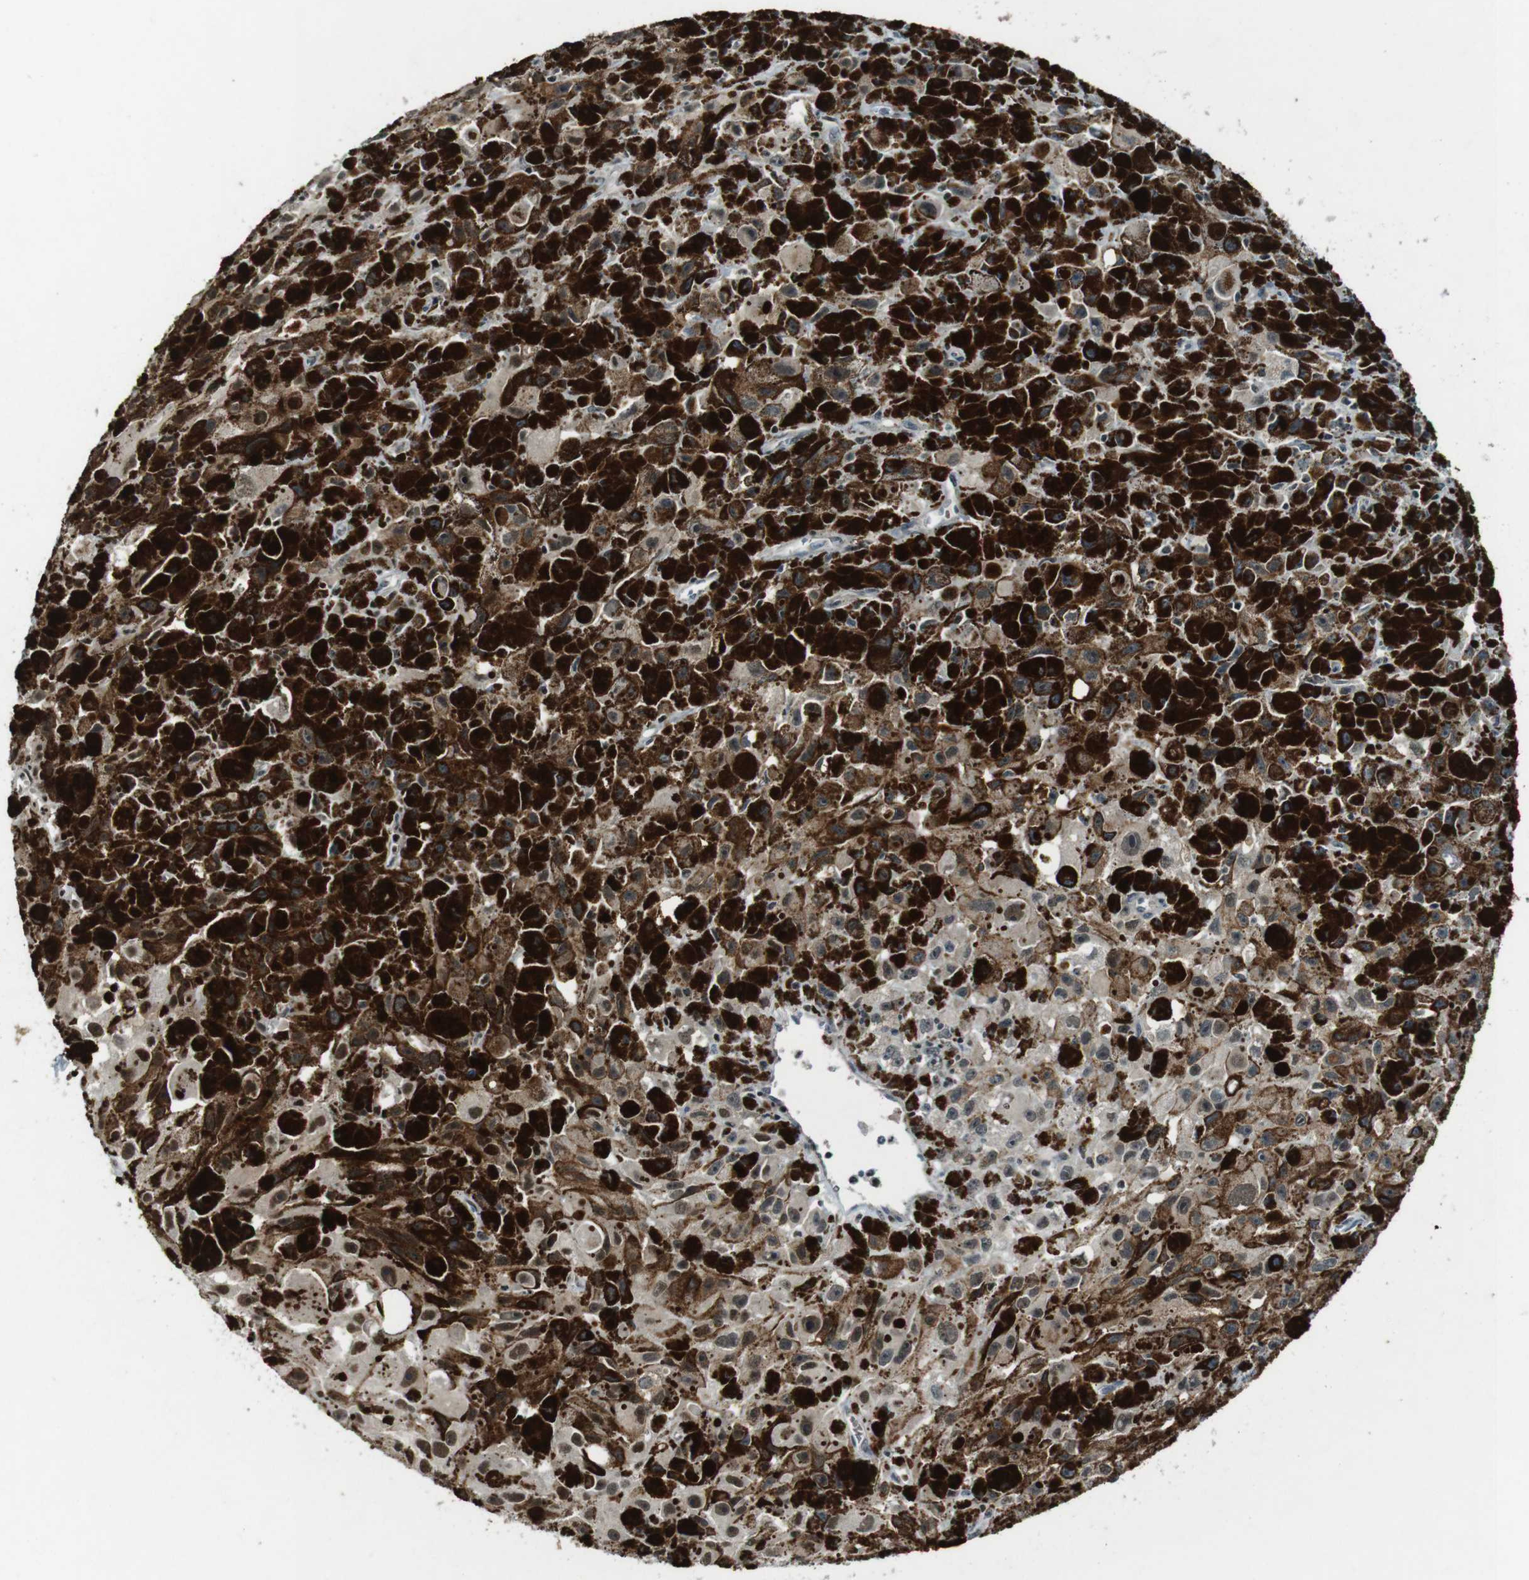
{"staining": {"intensity": "moderate", "quantity": "<25%", "location": "nuclear"}, "tissue": "melanoma", "cell_type": "Tumor cells", "image_type": "cancer", "snomed": [{"axis": "morphology", "description": "Malignant melanoma, NOS"}, {"axis": "topography", "description": "Skin"}], "caption": "Immunohistochemistry staining of melanoma, which demonstrates low levels of moderate nuclear positivity in approximately <25% of tumor cells indicating moderate nuclear protein positivity. The staining was performed using DAB (brown) for protein detection and nuclei were counterstained in hematoxylin (blue).", "gene": "MAPKAPK5", "patient": {"sex": "female", "age": 104}}